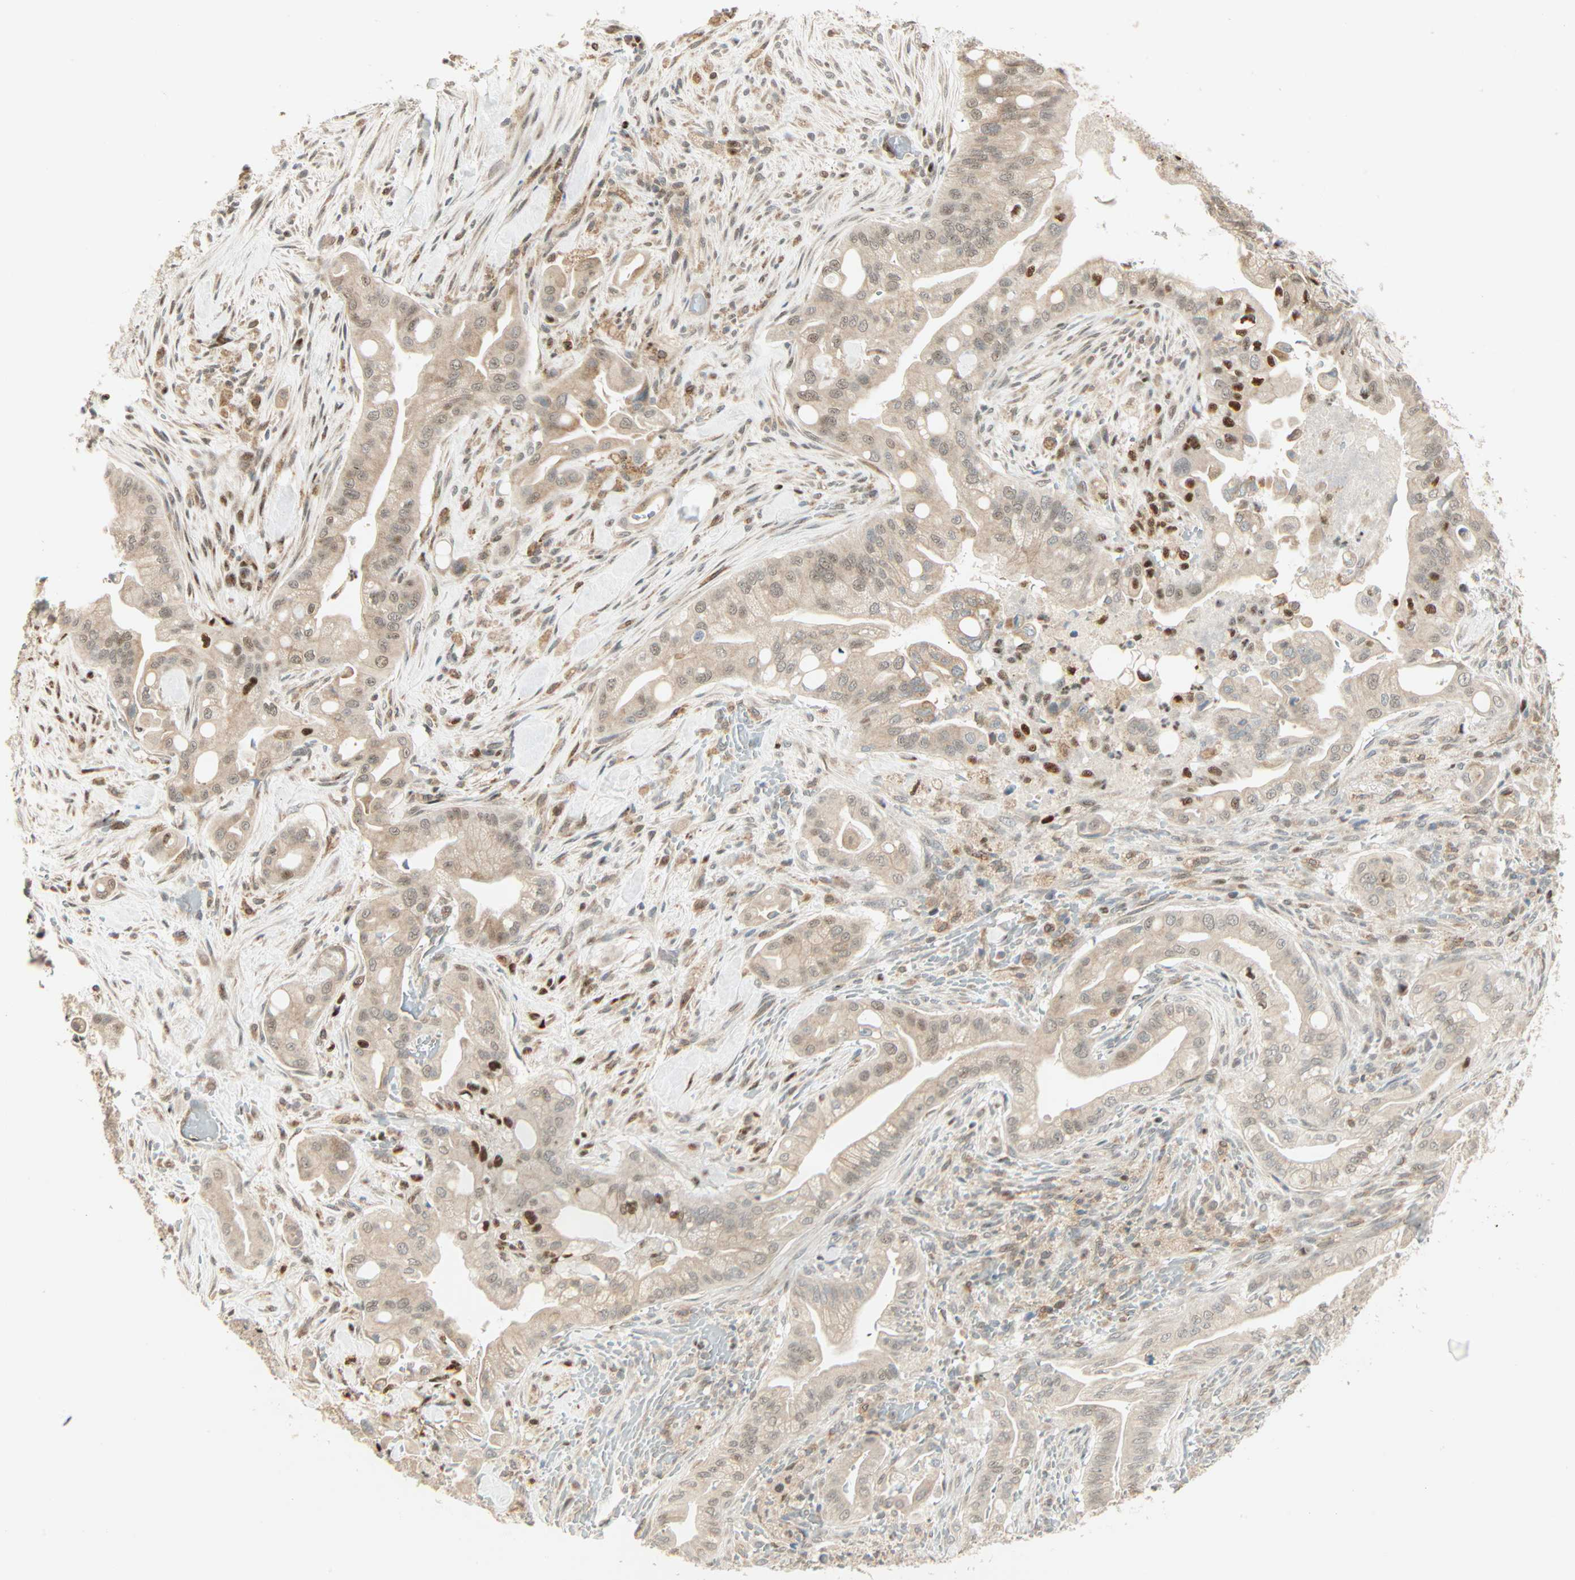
{"staining": {"intensity": "strong", "quantity": ">75%", "location": "cytoplasmic/membranous,nuclear"}, "tissue": "liver cancer", "cell_type": "Tumor cells", "image_type": "cancer", "snomed": [{"axis": "morphology", "description": "Cholangiocarcinoma"}, {"axis": "topography", "description": "Liver"}], "caption": "Liver cancer was stained to show a protein in brown. There is high levels of strong cytoplasmic/membranous and nuclear staining in about >75% of tumor cells.", "gene": "PNPLA6", "patient": {"sex": "female", "age": 68}}